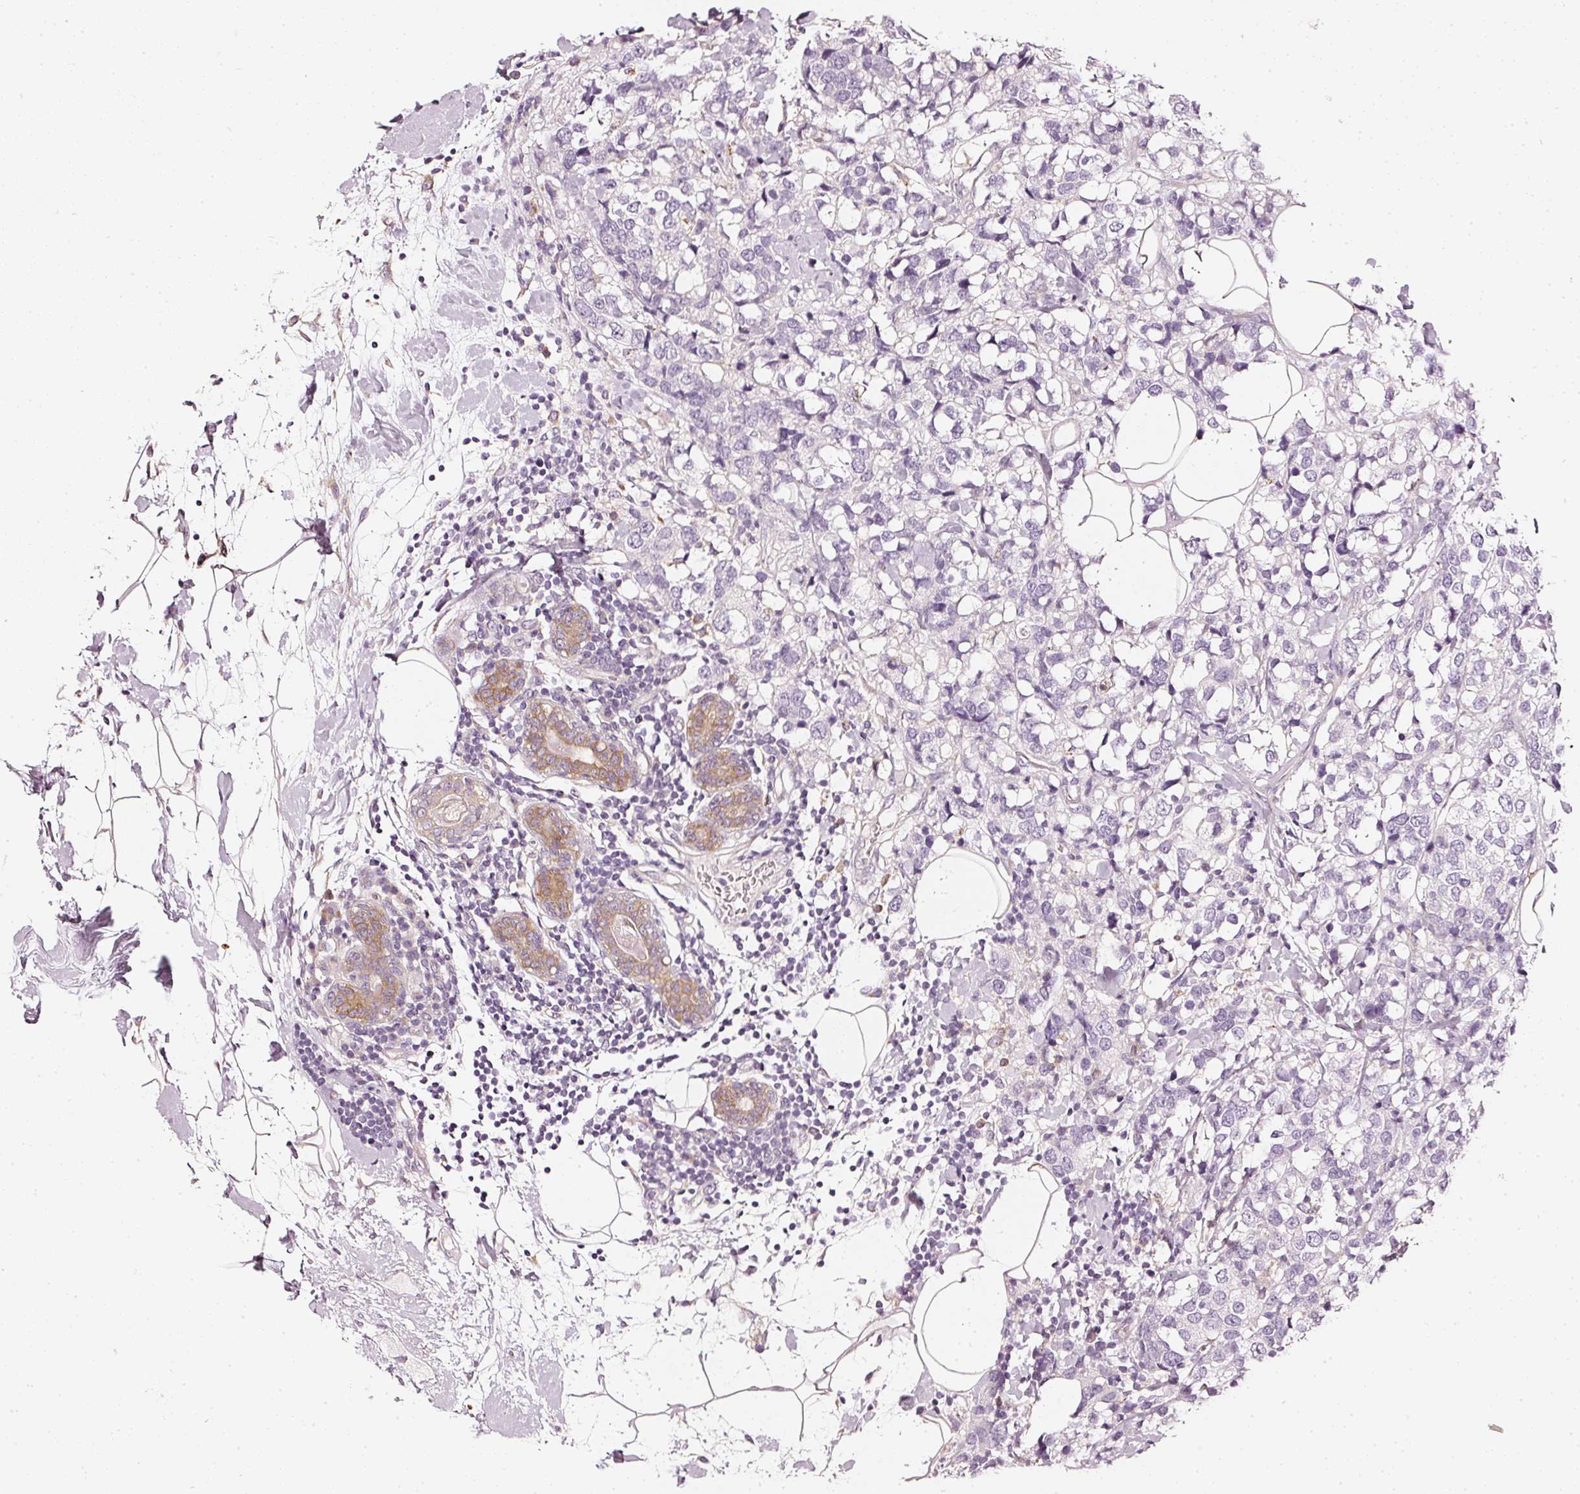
{"staining": {"intensity": "negative", "quantity": "none", "location": "none"}, "tissue": "breast cancer", "cell_type": "Tumor cells", "image_type": "cancer", "snomed": [{"axis": "morphology", "description": "Lobular carcinoma"}, {"axis": "topography", "description": "Breast"}], "caption": "There is no significant expression in tumor cells of breast lobular carcinoma. (Stains: DAB immunohistochemistry with hematoxylin counter stain, Microscopy: brightfield microscopy at high magnification).", "gene": "CNP", "patient": {"sex": "female", "age": 59}}